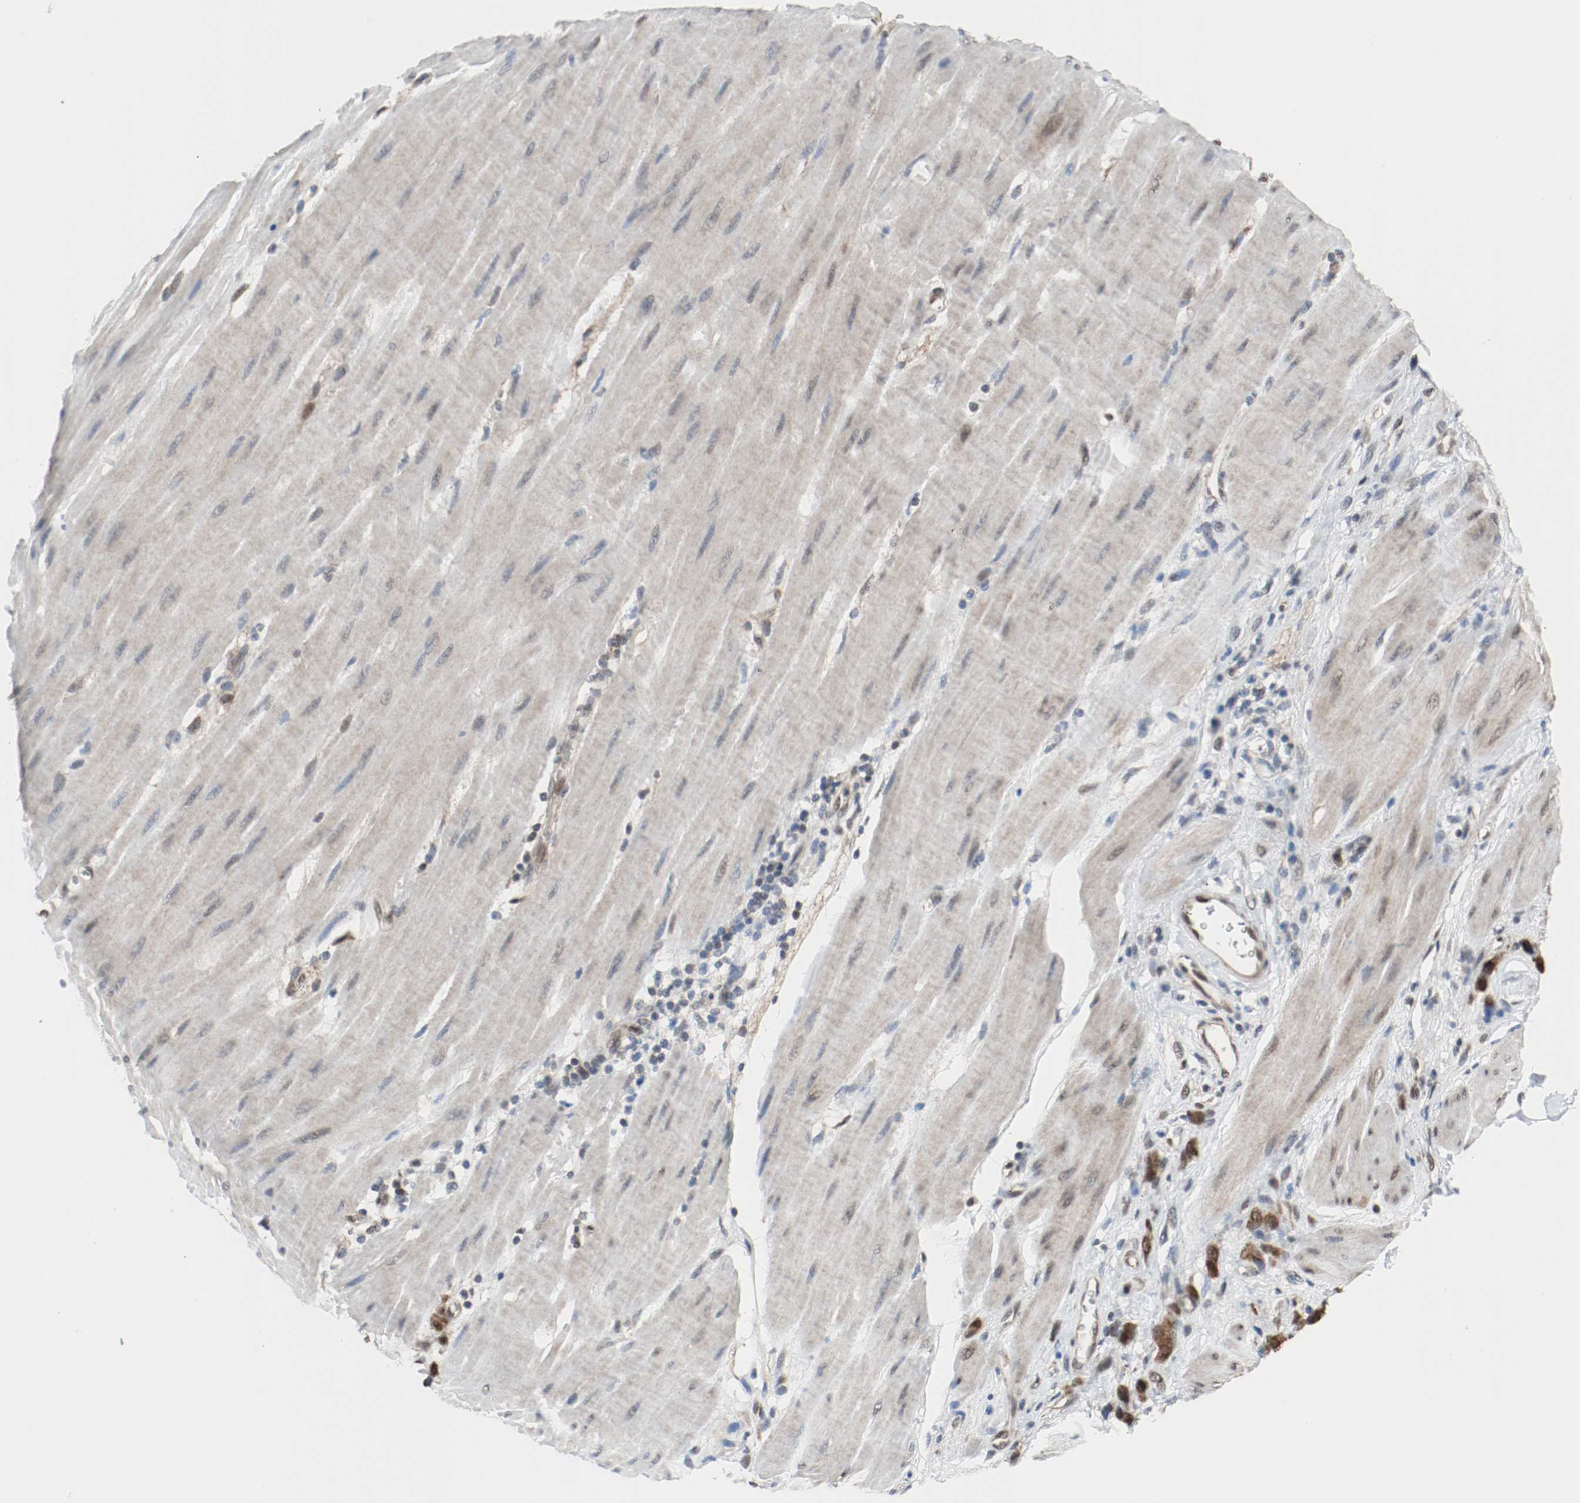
{"staining": {"intensity": "moderate", "quantity": ">75%", "location": "cytoplasmic/membranous,nuclear"}, "tissue": "stomach cancer", "cell_type": "Tumor cells", "image_type": "cancer", "snomed": [{"axis": "morphology", "description": "Adenocarcinoma, NOS"}, {"axis": "topography", "description": "Stomach"}], "caption": "IHC micrograph of neoplastic tissue: human stomach cancer (adenocarcinoma) stained using immunohistochemistry displays medium levels of moderate protein expression localized specifically in the cytoplasmic/membranous and nuclear of tumor cells, appearing as a cytoplasmic/membranous and nuclear brown color.", "gene": "PPME1", "patient": {"sex": "male", "age": 82}}